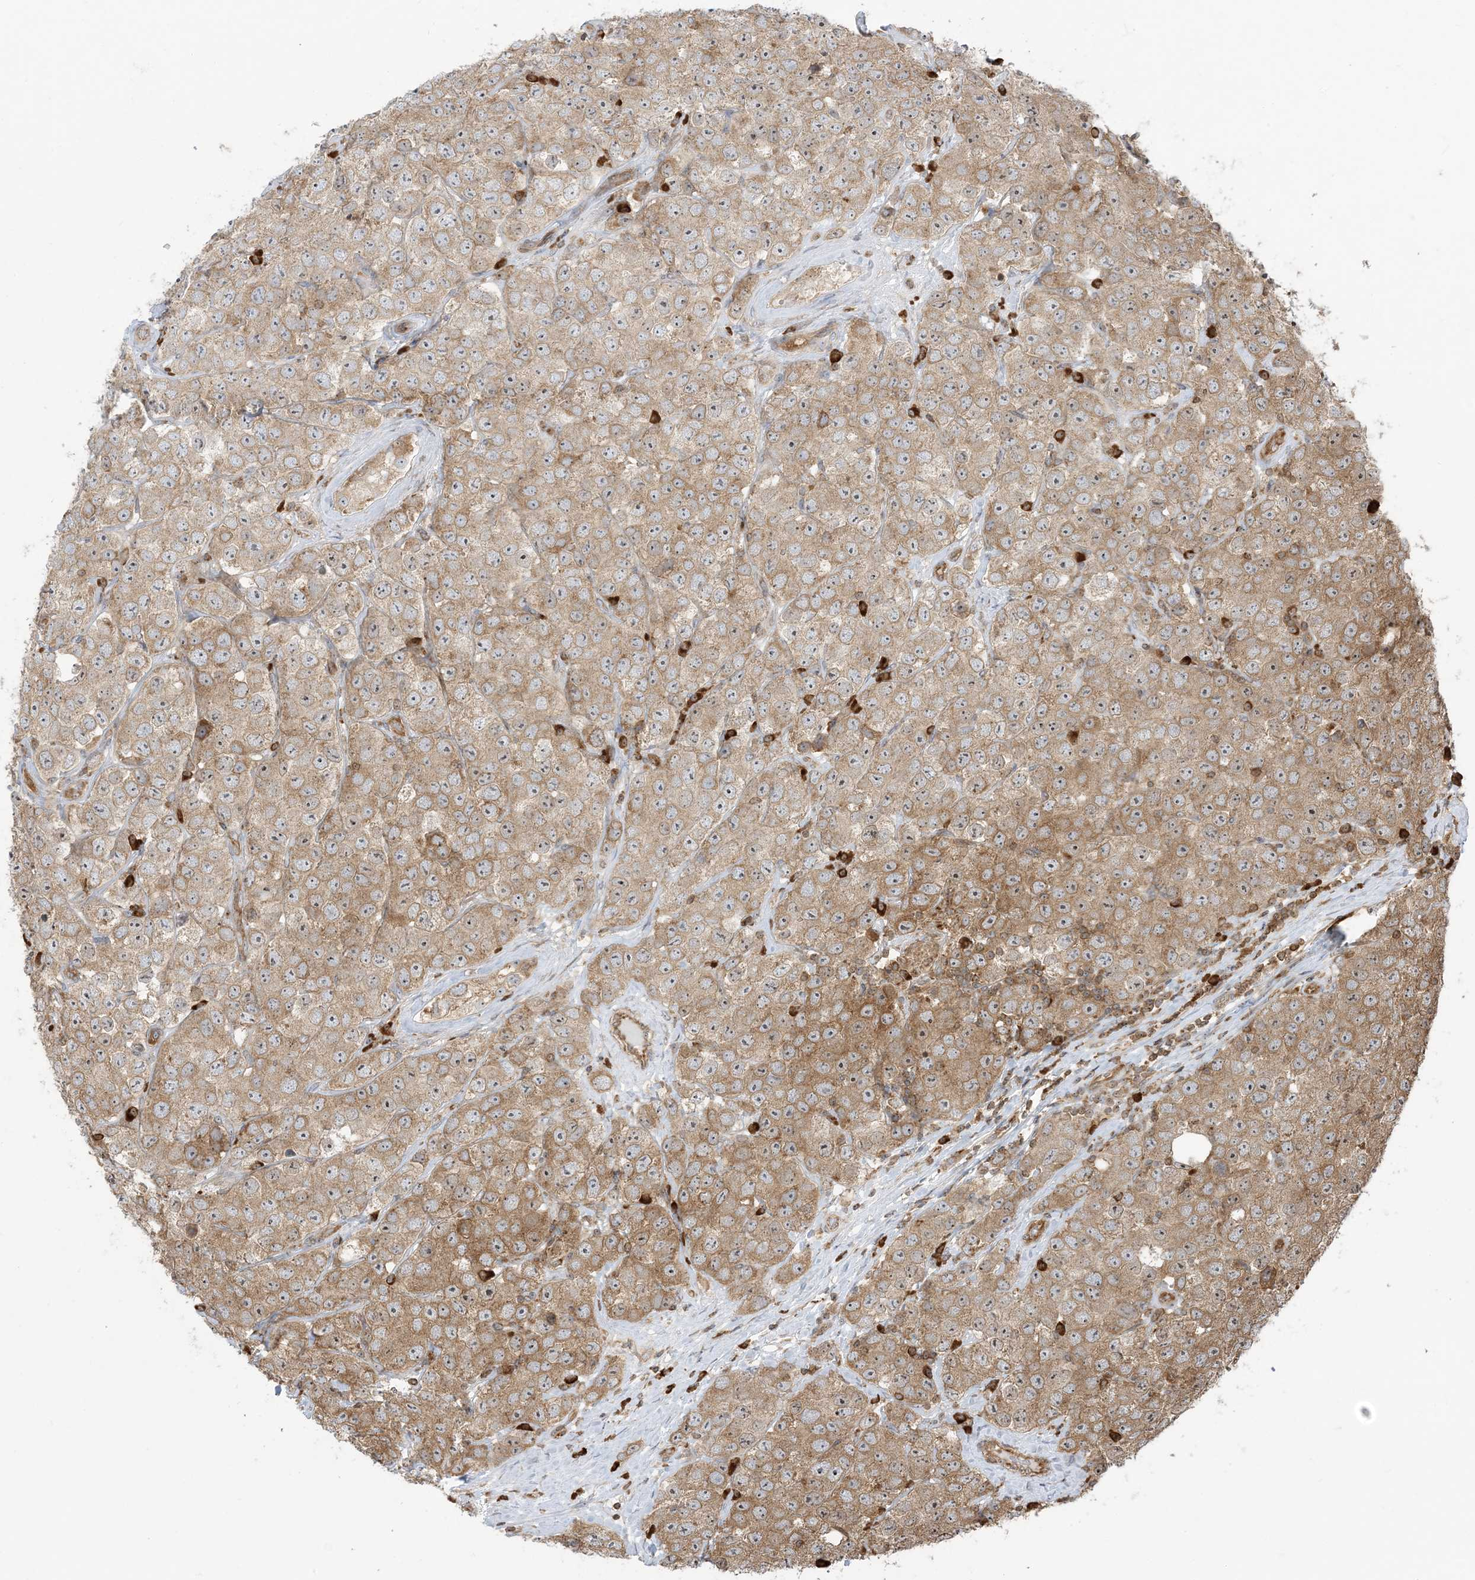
{"staining": {"intensity": "moderate", "quantity": ">75%", "location": "cytoplasmic/membranous"}, "tissue": "testis cancer", "cell_type": "Tumor cells", "image_type": "cancer", "snomed": [{"axis": "morphology", "description": "Seminoma, NOS"}, {"axis": "topography", "description": "Testis"}], "caption": "Moderate cytoplasmic/membranous expression is seen in about >75% of tumor cells in testis seminoma.", "gene": "SRP72", "patient": {"sex": "male", "age": 28}}